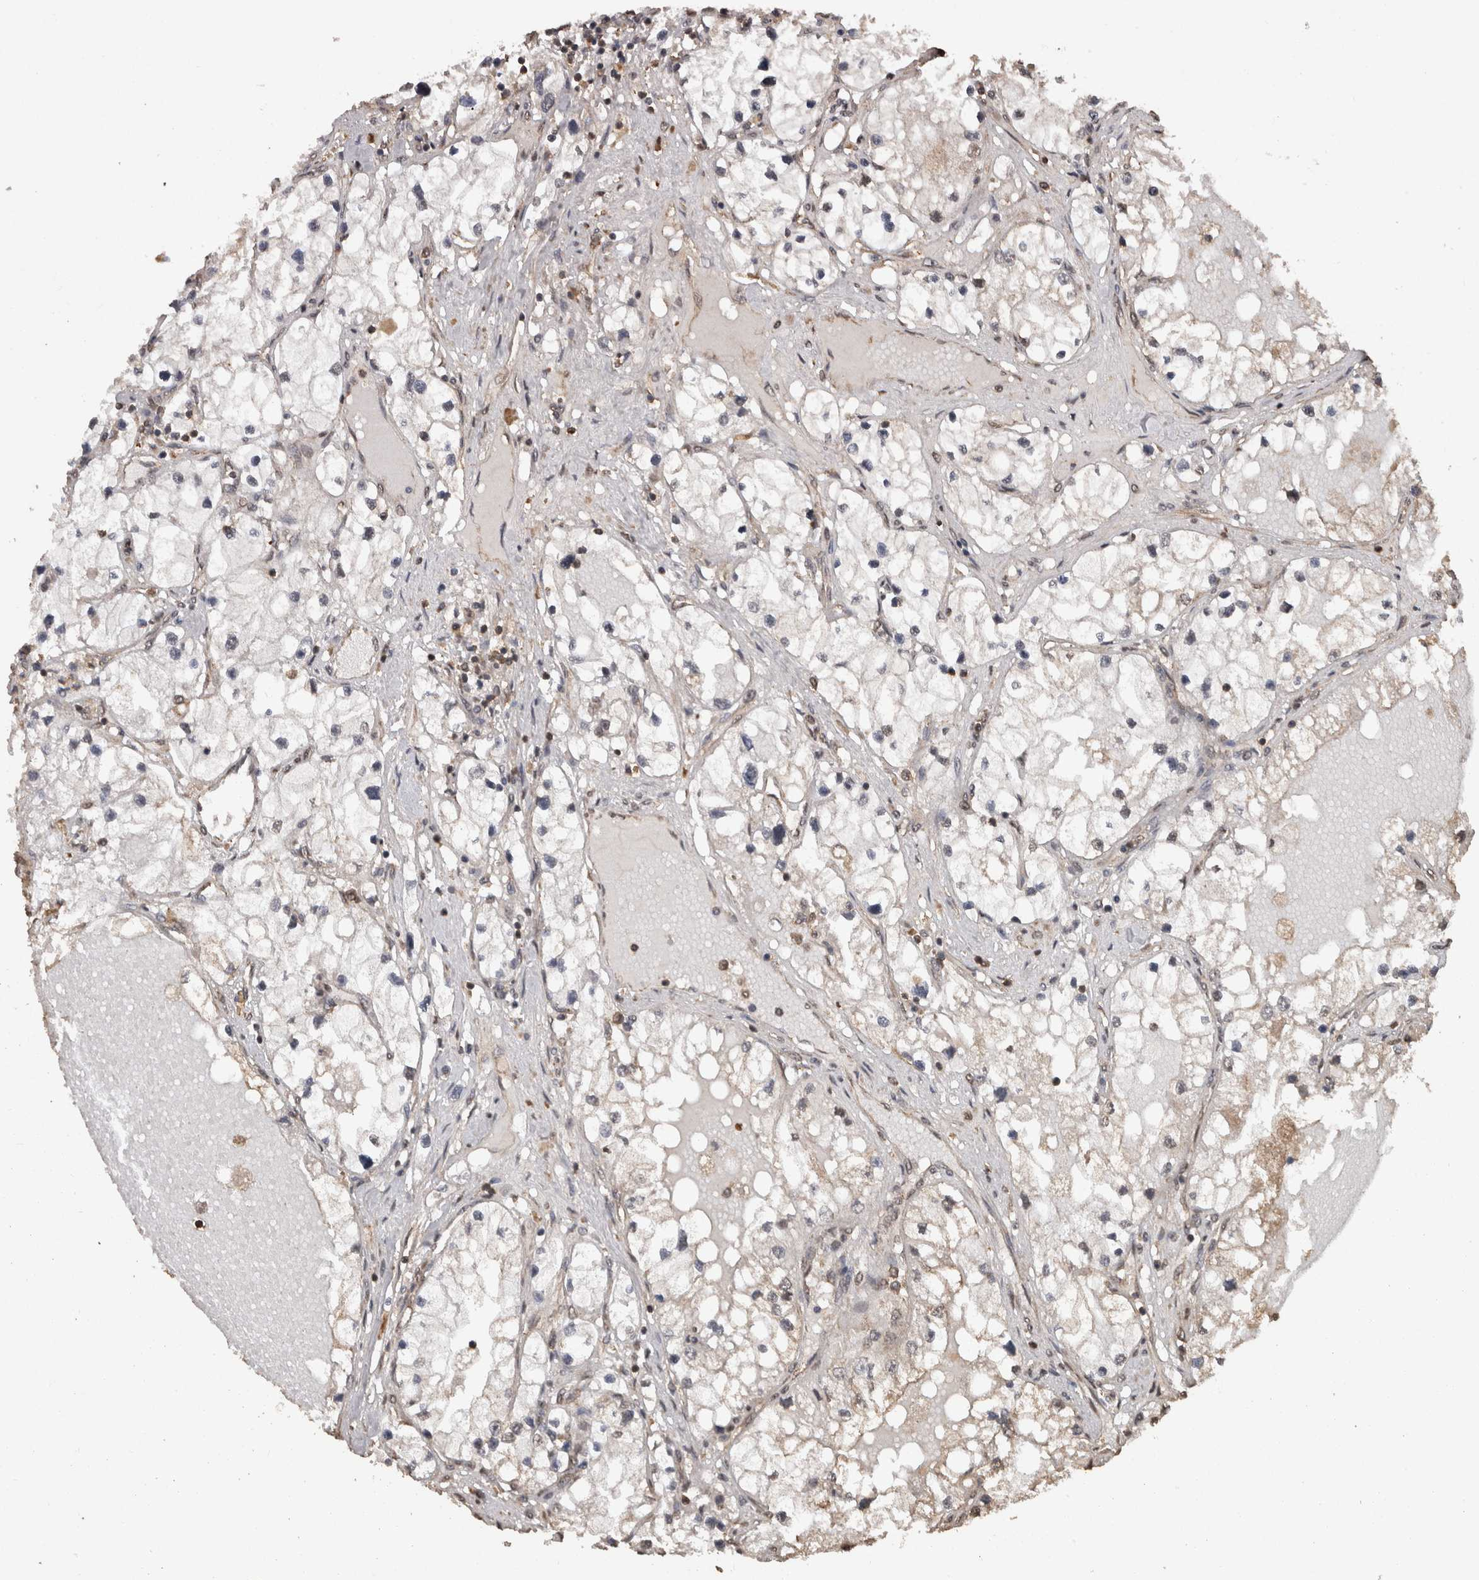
{"staining": {"intensity": "weak", "quantity": "<25%", "location": "cytoplasmic/membranous"}, "tissue": "renal cancer", "cell_type": "Tumor cells", "image_type": "cancer", "snomed": [{"axis": "morphology", "description": "Adenocarcinoma, NOS"}, {"axis": "topography", "description": "Kidney"}], "caption": "Immunohistochemical staining of human renal cancer displays no significant positivity in tumor cells.", "gene": "PINK1", "patient": {"sex": "male", "age": 68}}